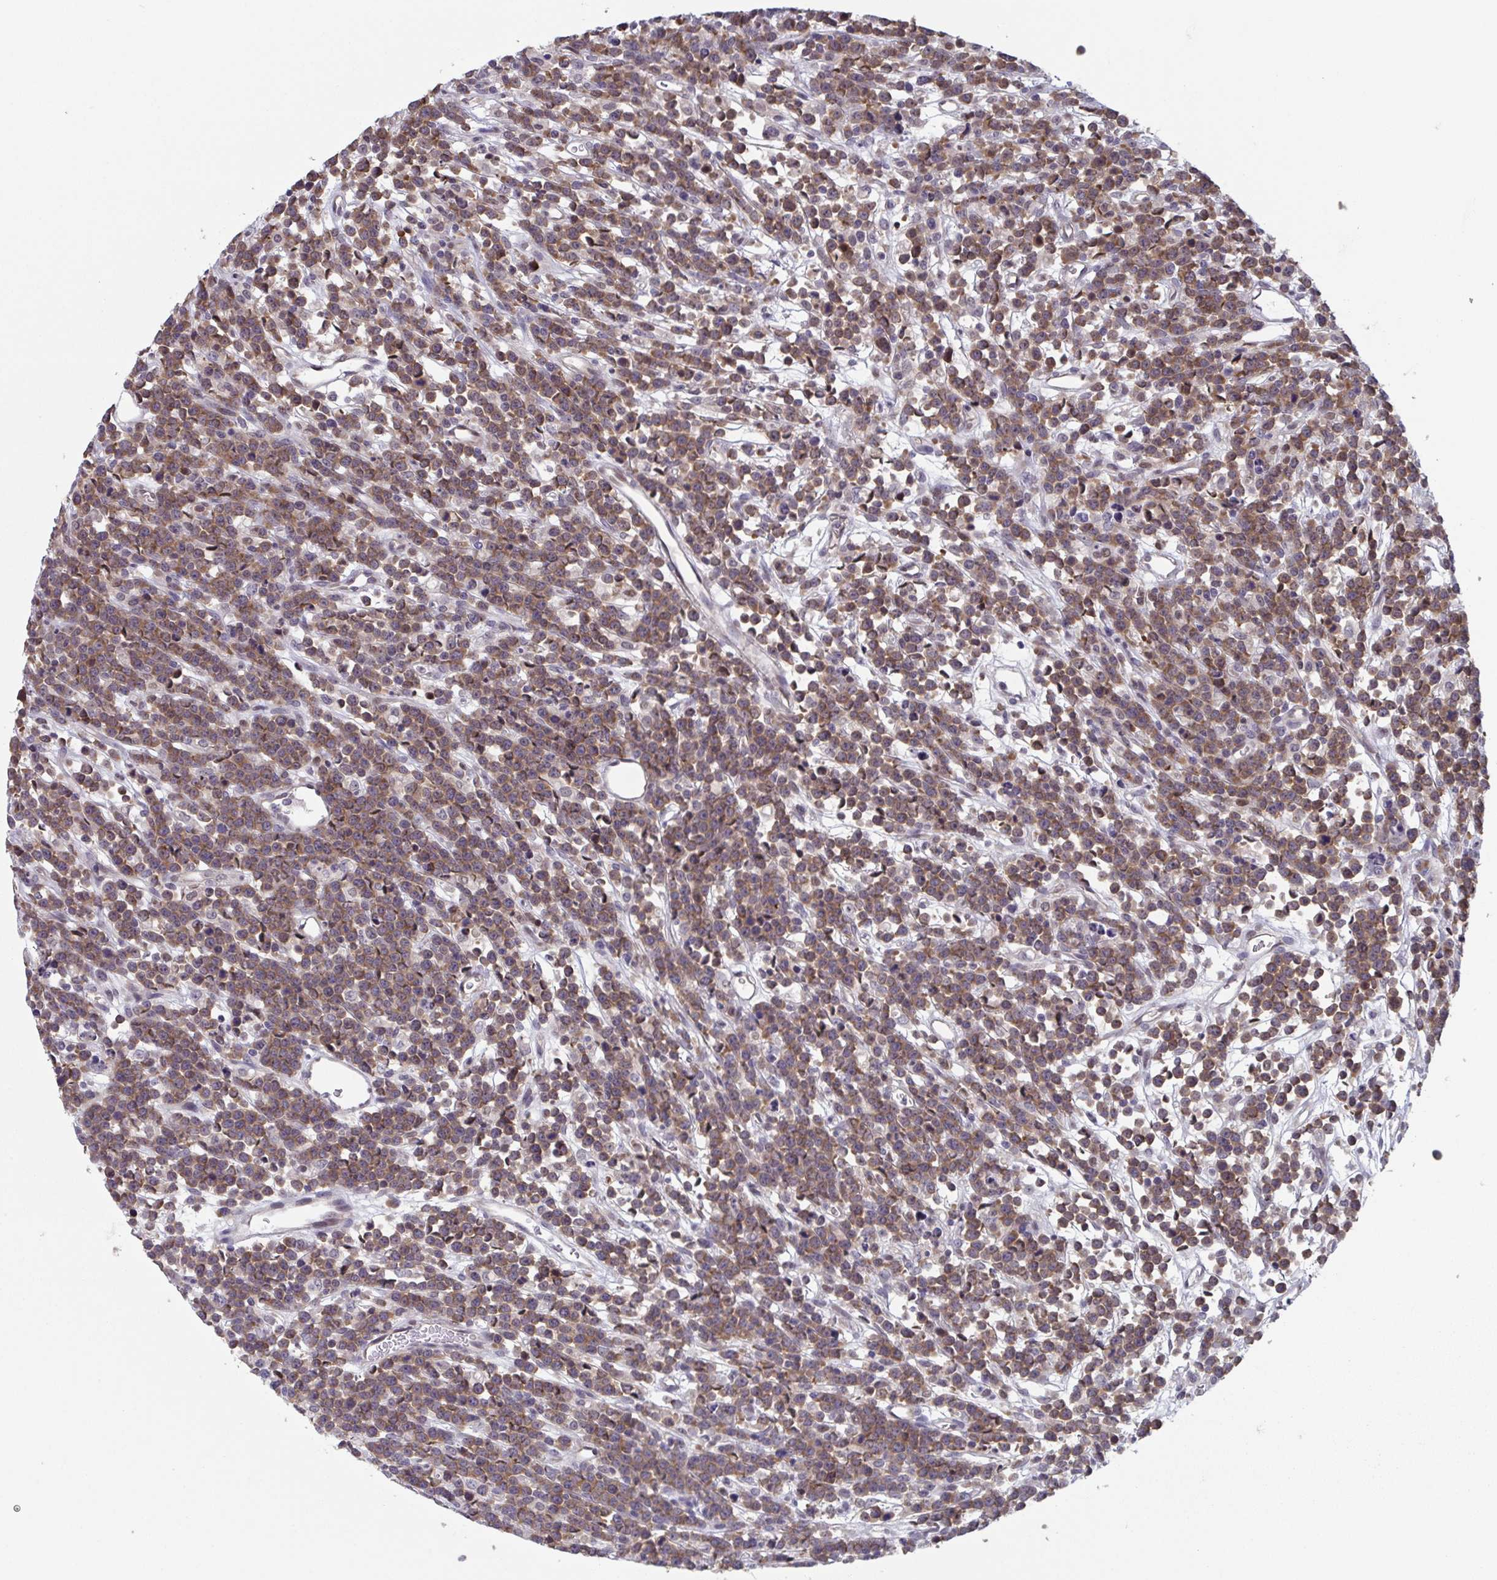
{"staining": {"intensity": "moderate", "quantity": ">75%", "location": "cytoplasmic/membranous"}, "tissue": "lymphoma", "cell_type": "Tumor cells", "image_type": "cancer", "snomed": [{"axis": "morphology", "description": "Malignant lymphoma, non-Hodgkin's type, High grade"}, {"axis": "topography", "description": "Ovary"}], "caption": "IHC image of neoplastic tissue: human high-grade malignant lymphoma, non-Hodgkin's type stained using immunohistochemistry displays medium levels of moderate protein expression localized specifically in the cytoplasmic/membranous of tumor cells, appearing as a cytoplasmic/membranous brown color.", "gene": "RIOK1", "patient": {"sex": "female", "age": 56}}